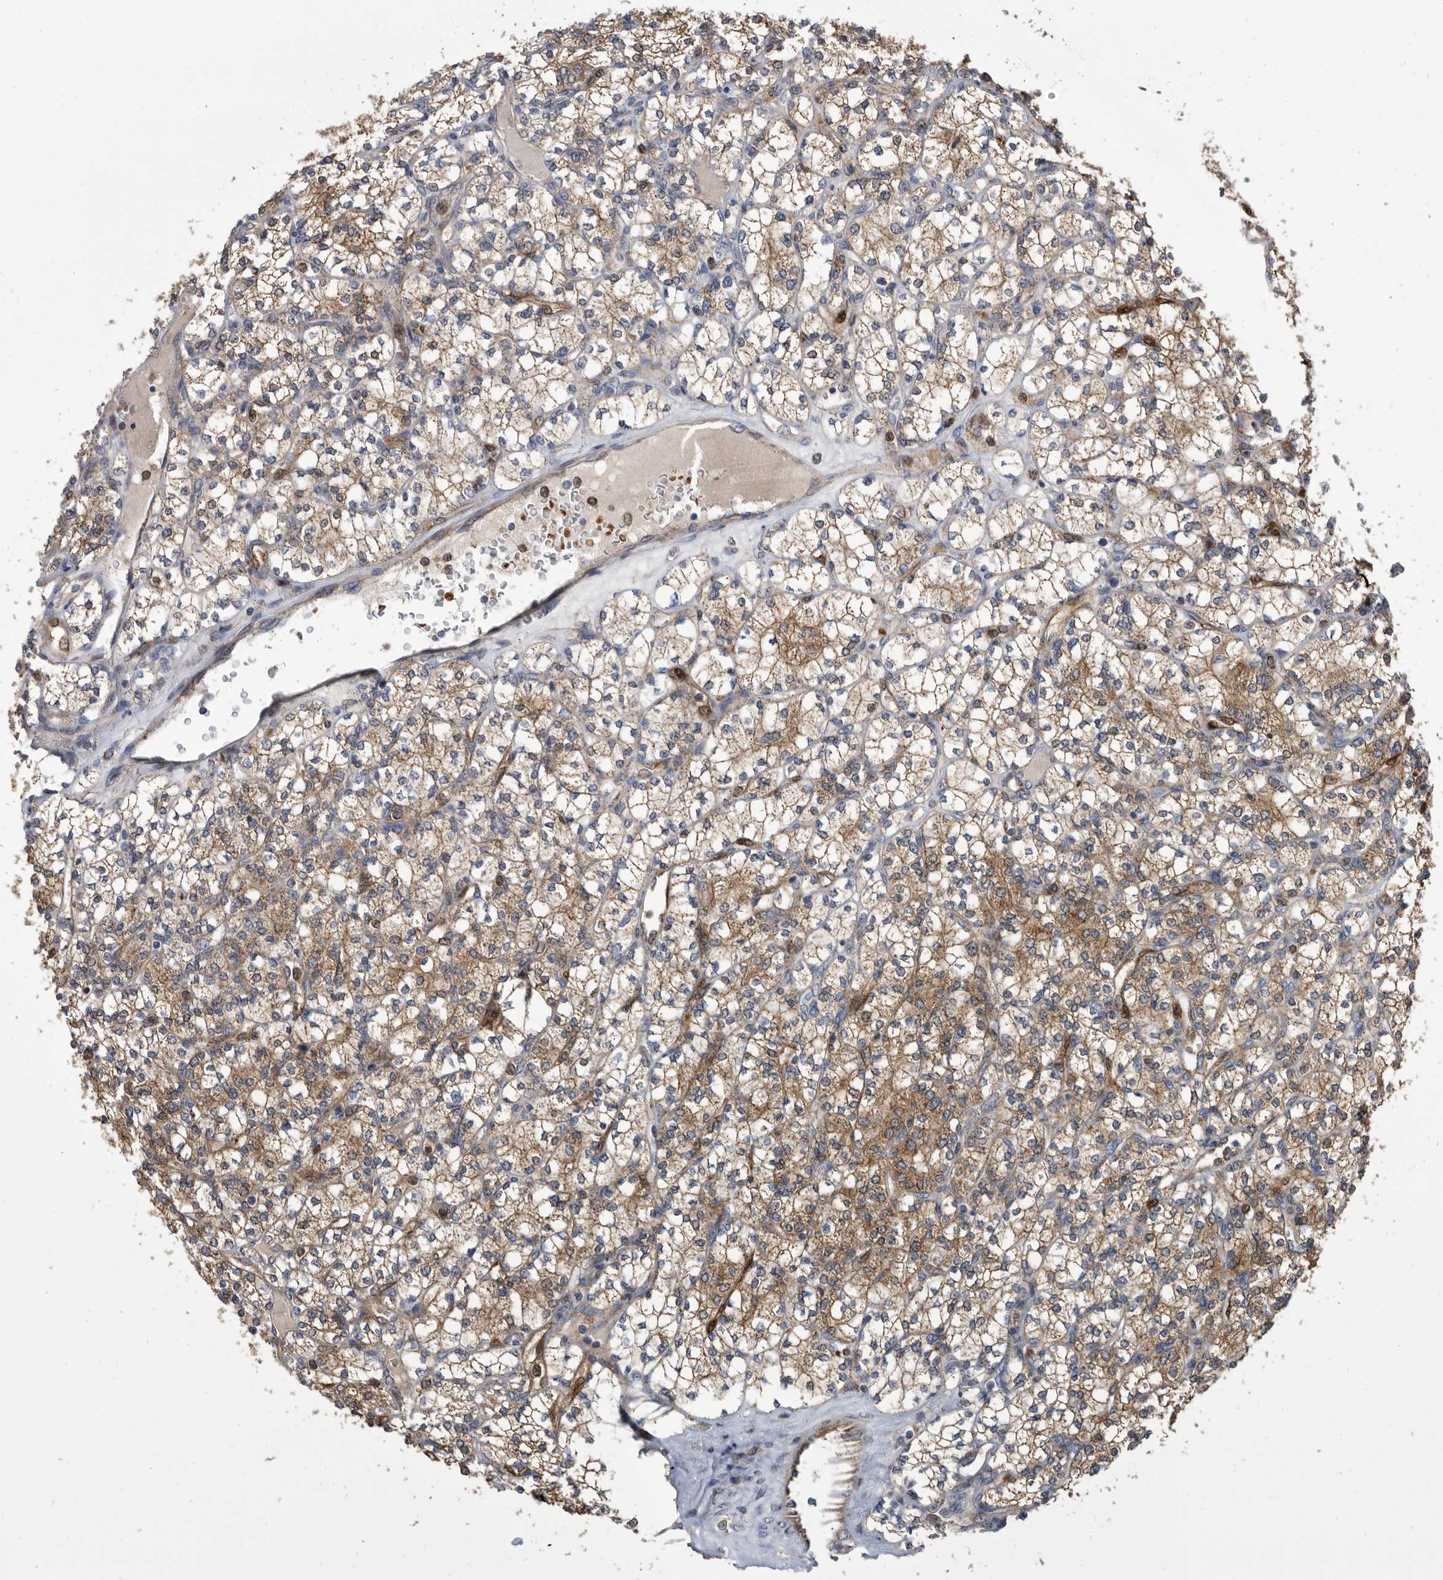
{"staining": {"intensity": "moderate", "quantity": ">75%", "location": "cytoplasmic/membranous"}, "tissue": "renal cancer", "cell_type": "Tumor cells", "image_type": "cancer", "snomed": [{"axis": "morphology", "description": "Adenocarcinoma, NOS"}, {"axis": "topography", "description": "Kidney"}], "caption": "An IHC micrograph of tumor tissue is shown. Protein staining in brown shows moderate cytoplasmic/membranous positivity in renal adenocarcinoma within tumor cells.", "gene": "CRISPLD2", "patient": {"sex": "male", "age": 77}}